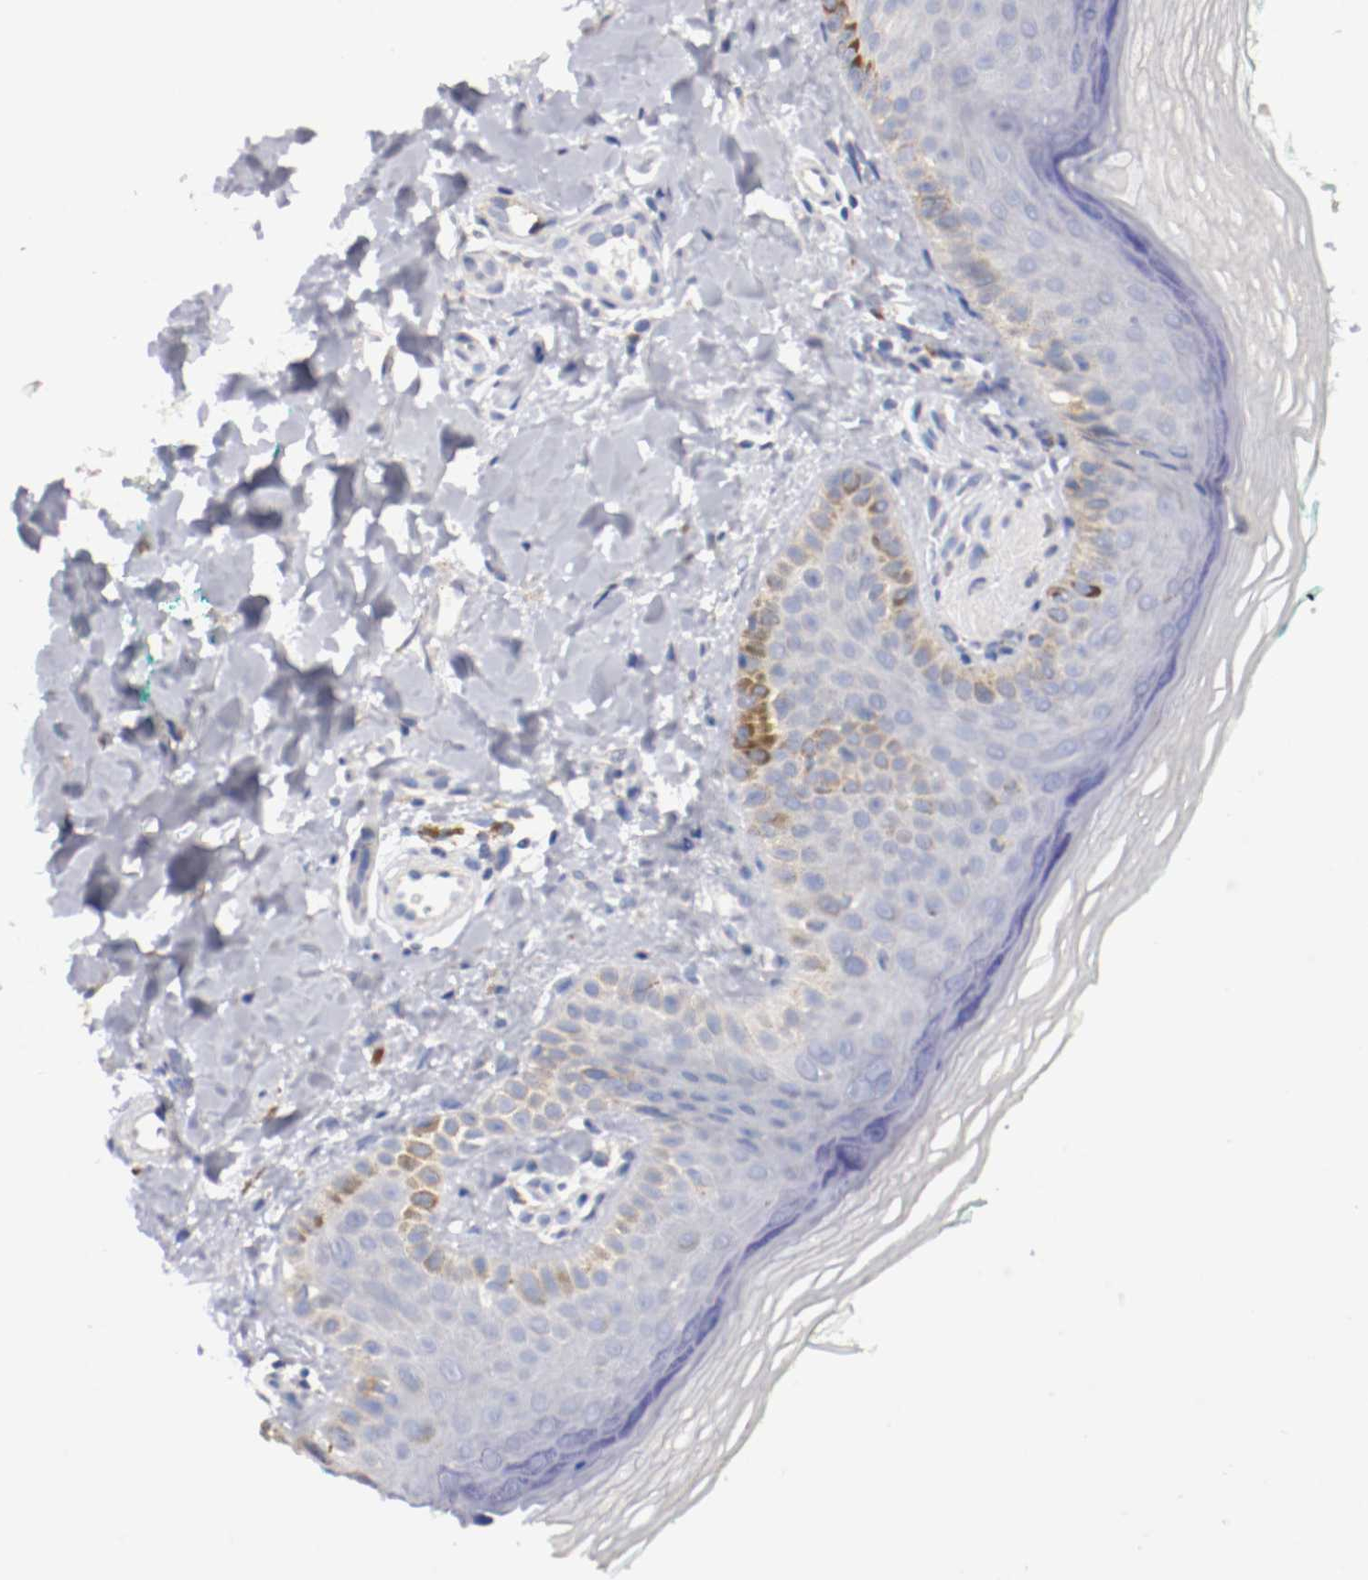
{"staining": {"intensity": "negative", "quantity": "none", "location": "none"}, "tissue": "skin", "cell_type": "Fibroblasts", "image_type": "normal", "snomed": [{"axis": "morphology", "description": "Normal tissue, NOS"}, {"axis": "topography", "description": "Skin"}], "caption": "An image of human skin is negative for staining in fibroblasts. The staining is performed using DAB (3,3'-diaminobenzidine) brown chromogen with nuclei counter-stained in using hematoxylin.", "gene": "TRAF2", "patient": {"sex": "male", "age": 26}}